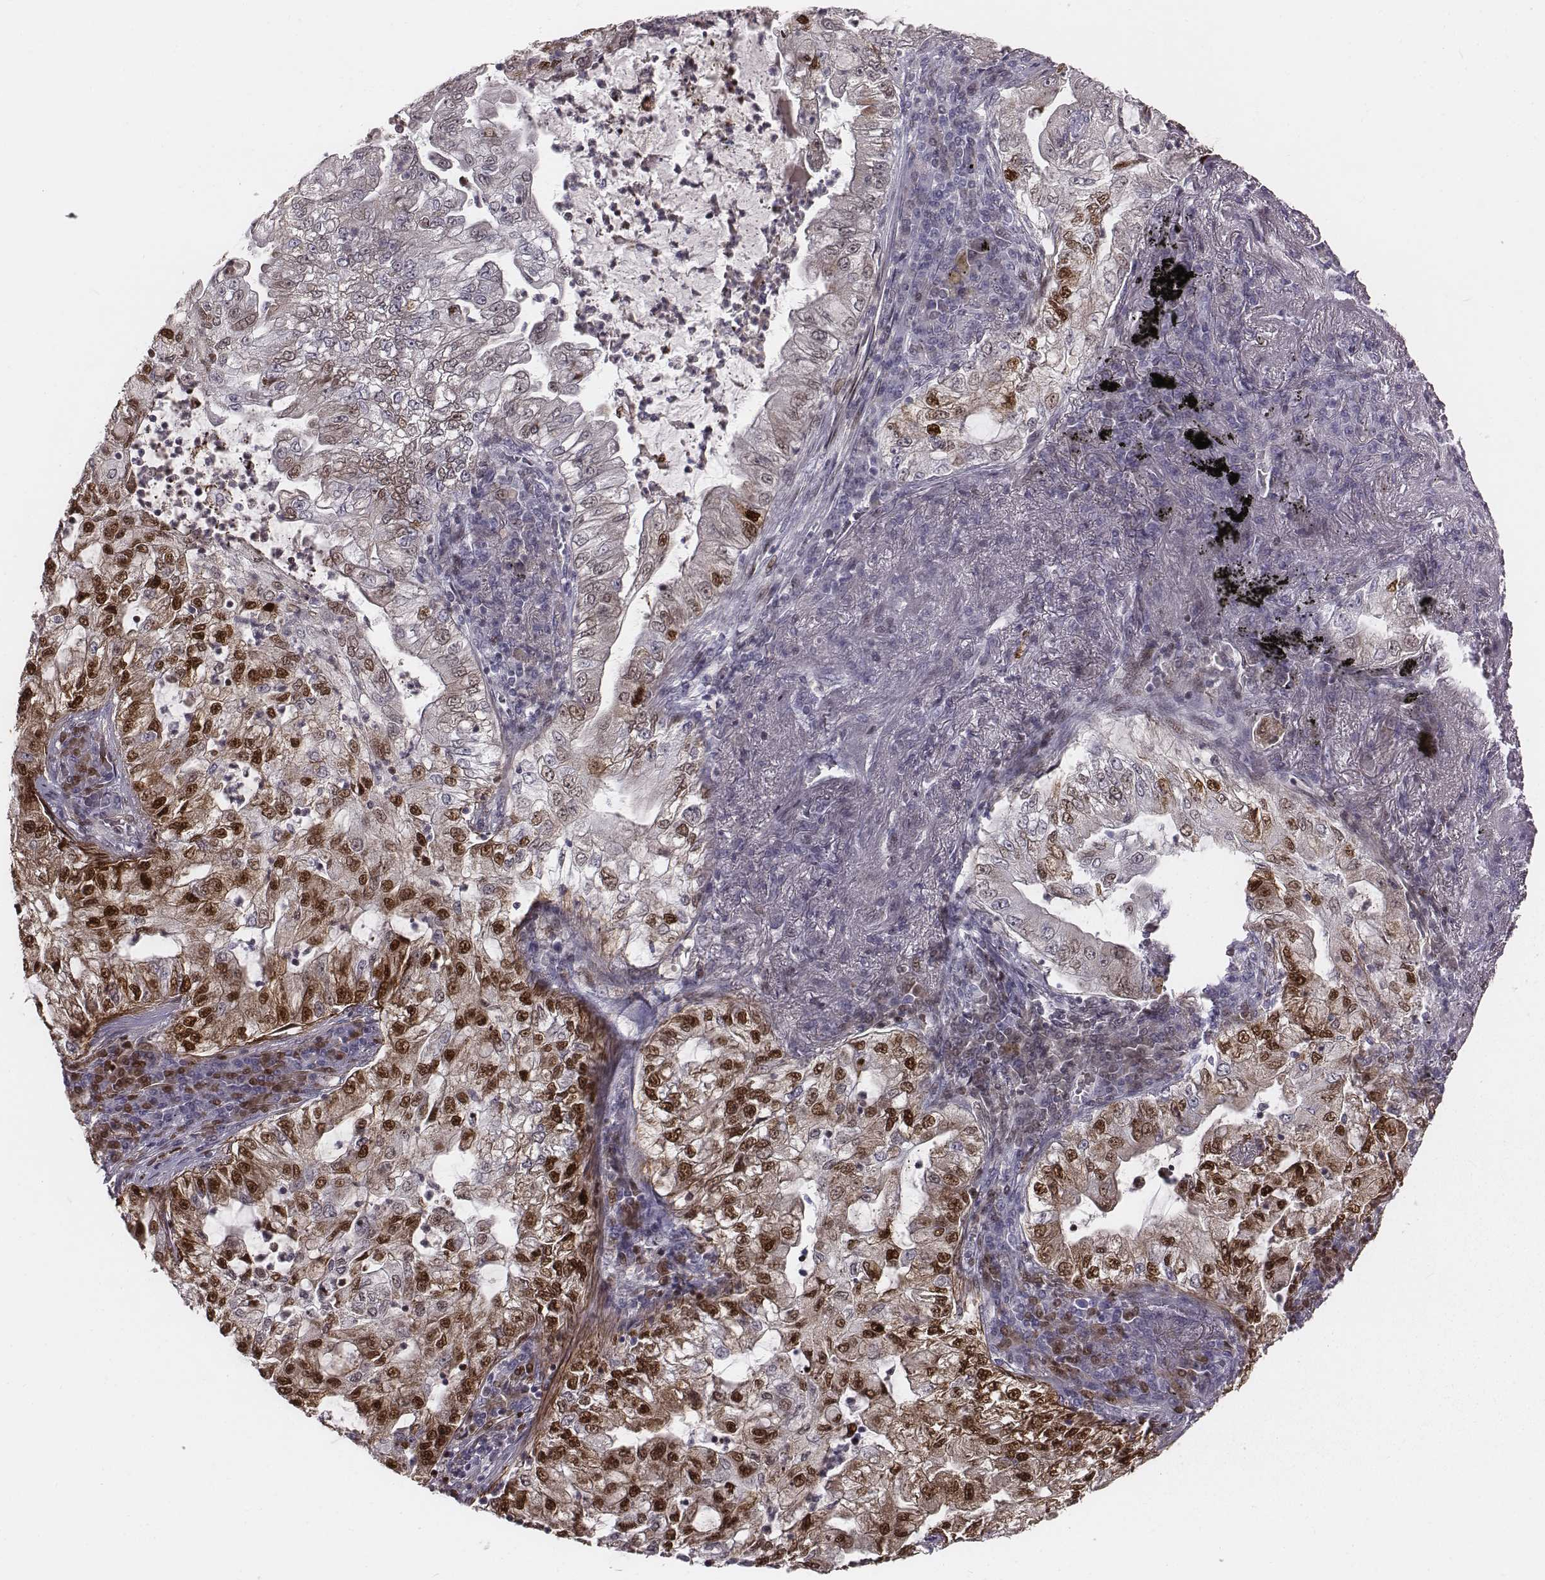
{"staining": {"intensity": "strong", "quantity": "<25%", "location": "nuclear"}, "tissue": "lung cancer", "cell_type": "Tumor cells", "image_type": "cancer", "snomed": [{"axis": "morphology", "description": "Adenocarcinoma, NOS"}, {"axis": "topography", "description": "Lung"}], "caption": "Protein expression analysis of human lung adenocarcinoma reveals strong nuclear staining in about <25% of tumor cells.", "gene": "NDC1", "patient": {"sex": "female", "age": 73}}